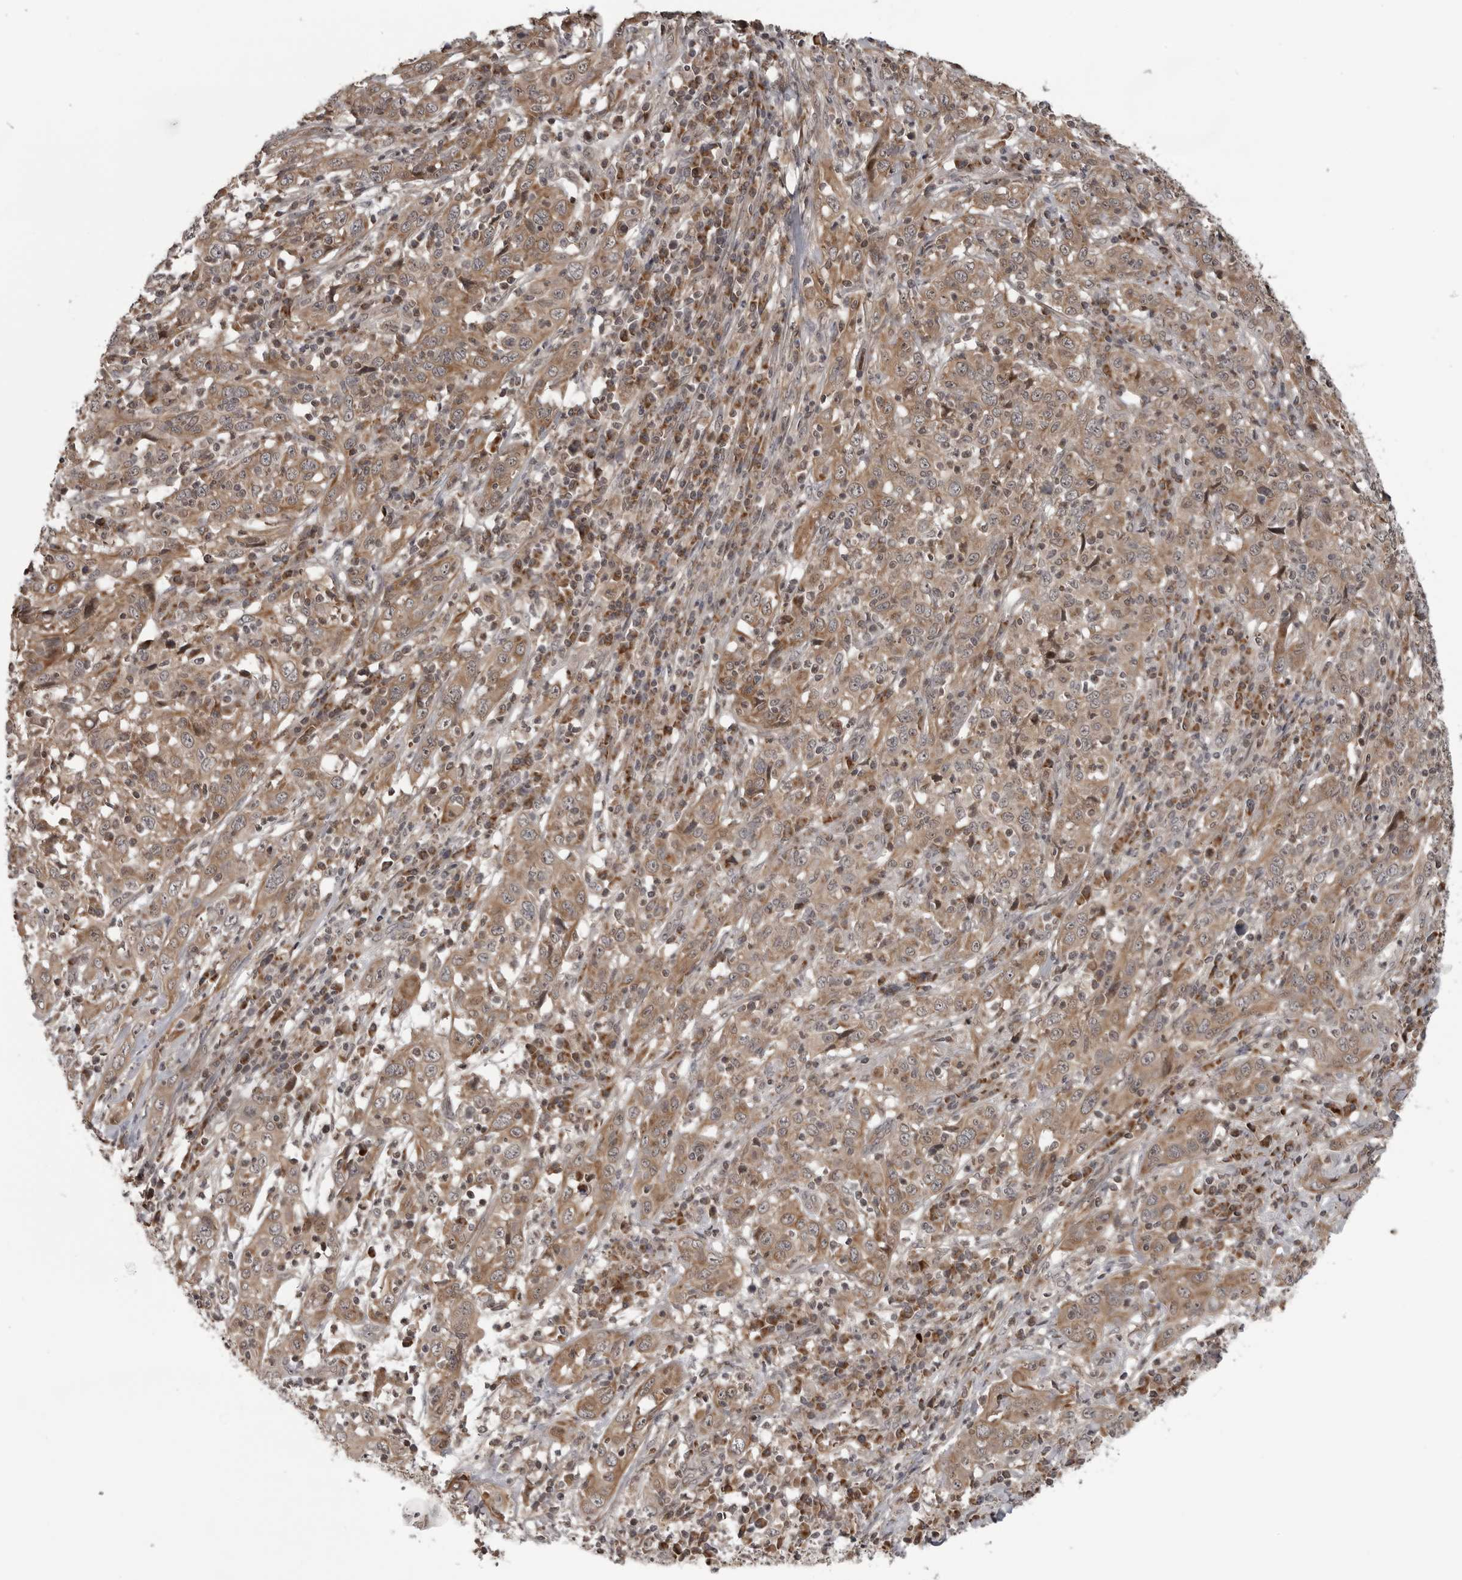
{"staining": {"intensity": "moderate", "quantity": ">75%", "location": "cytoplasmic/membranous"}, "tissue": "cervical cancer", "cell_type": "Tumor cells", "image_type": "cancer", "snomed": [{"axis": "morphology", "description": "Squamous cell carcinoma, NOS"}, {"axis": "topography", "description": "Cervix"}], "caption": "Squamous cell carcinoma (cervical) stained with a brown dye exhibits moderate cytoplasmic/membranous positive expression in approximately >75% of tumor cells.", "gene": "FAAP100", "patient": {"sex": "female", "age": 46}}